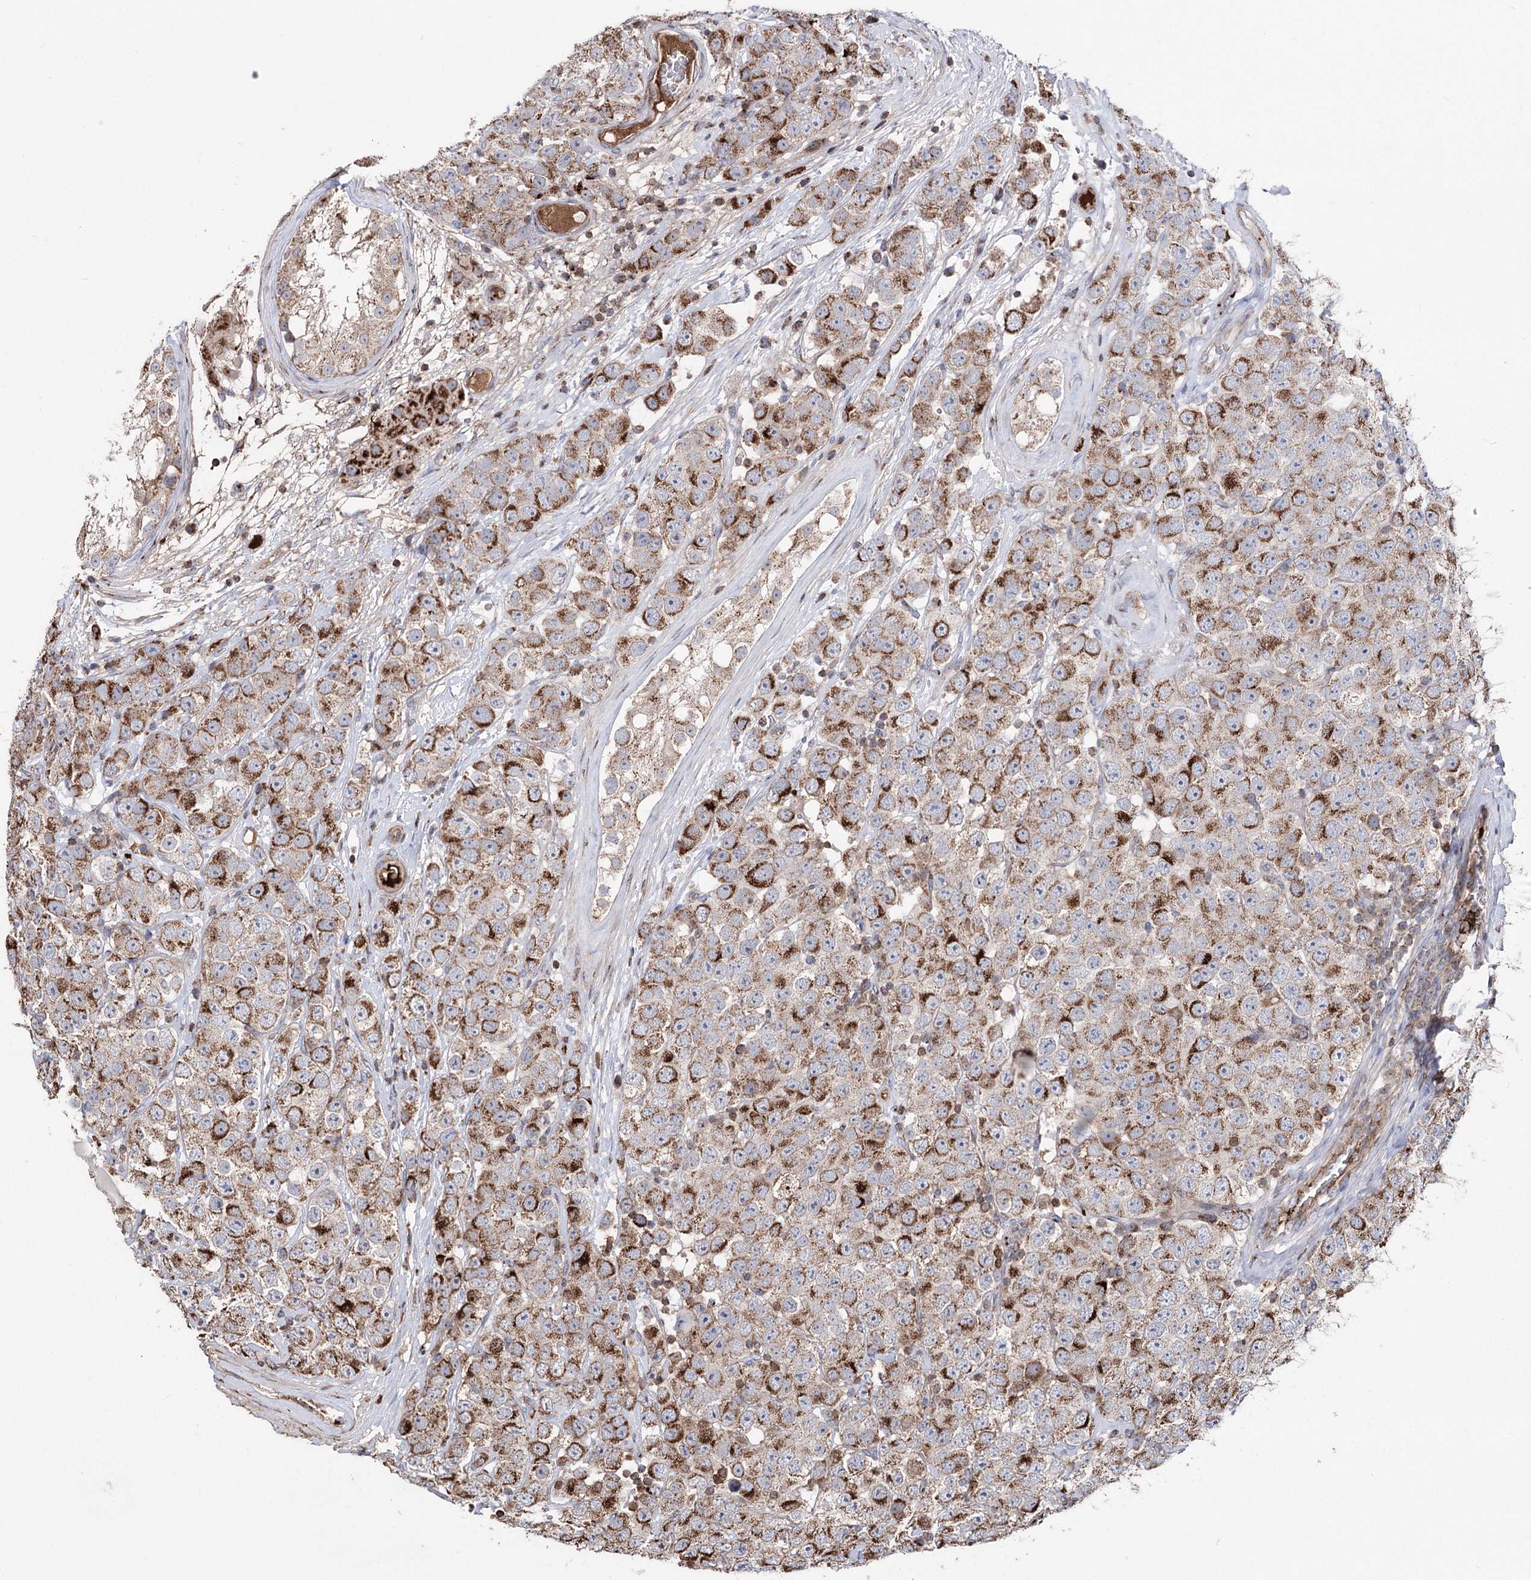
{"staining": {"intensity": "strong", "quantity": "25%-75%", "location": "cytoplasmic/membranous"}, "tissue": "testis cancer", "cell_type": "Tumor cells", "image_type": "cancer", "snomed": [{"axis": "morphology", "description": "Seminoma, NOS"}, {"axis": "topography", "description": "Testis"}], "caption": "A histopathology image of testis seminoma stained for a protein exhibits strong cytoplasmic/membranous brown staining in tumor cells.", "gene": "ARHGAP20", "patient": {"sex": "male", "age": 28}}